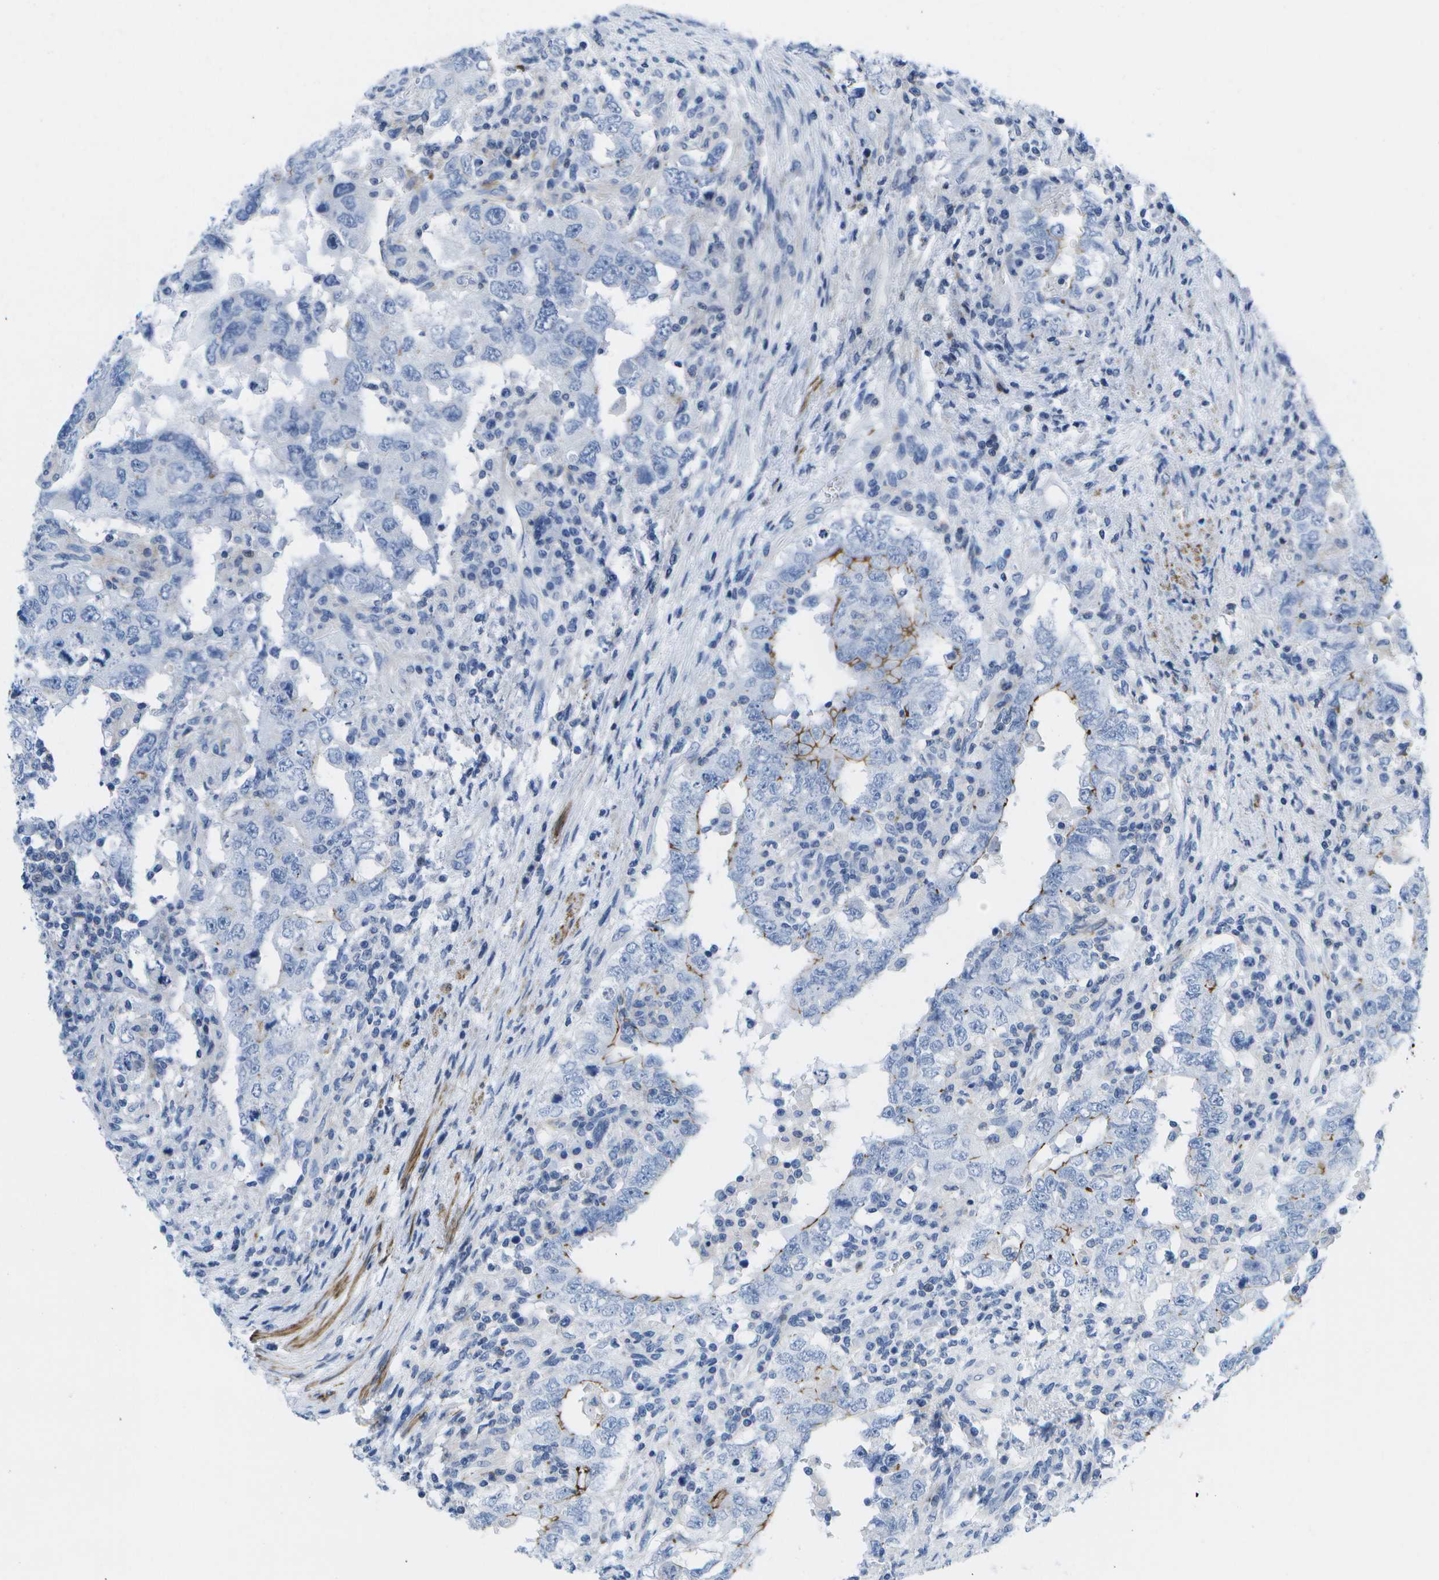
{"staining": {"intensity": "moderate", "quantity": "<25%", "location": "cytoplasmic/membranous"}, "tissue": "testis cancer", "cell_type": "Tumor cells", "image_type": "cancer", "snomed": [{"axis": "morphology", "description": "Carcinoma, Embryonal, NOS"}, {"axis": "topography", "description": "Testis"}], "caption": "Protein expression analysis of human embryonal carcinoma (testis) reveals moderate cytoplasmic/membranous expression in approximately <25% of tumor cells.", "gene": "ADGRG6", "patient": {"sex": "male", "age": 26}}